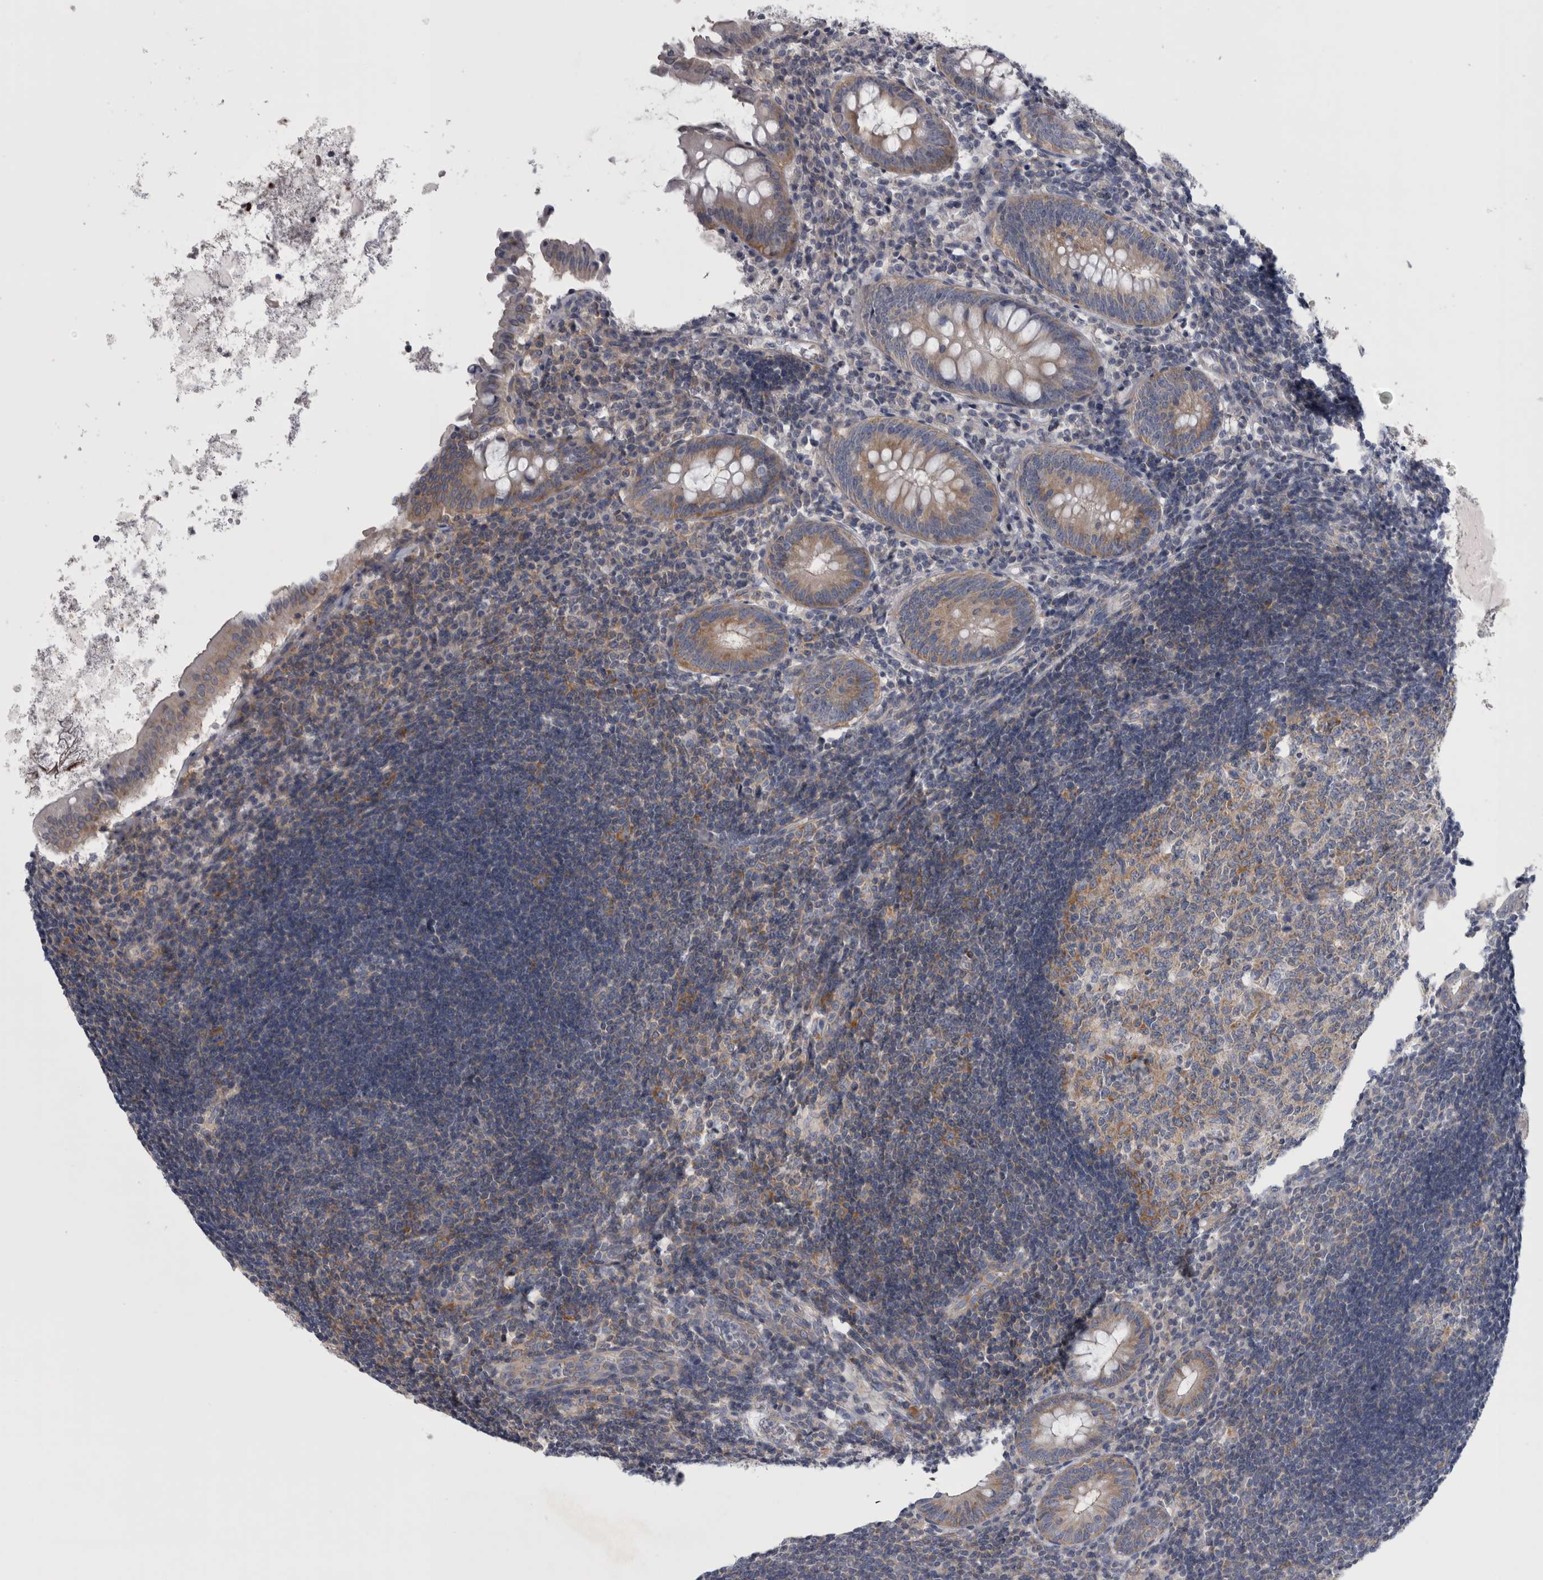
{"staining": {"intensity": "moderate", "quantity": ">75%", "location": "cytoplasmic/membranous"}, "tissue": "appendix", "cell_type": "Glandular cells", "image_type": "normal", "snomed": [{"axis": "morphology", "description": "Normal tissue, NOS"}, {"axis": "topography", "description": "Appendix"}], "caption": "This is a micrograph of immunohistochemistry (IHC) staining of unremarkable appendix, which shows moderate expression in the cytoplasmic/membranous of glandular cells.", "gene": "PRRC2C", "patient": {"sex": "female", "age": 54}}